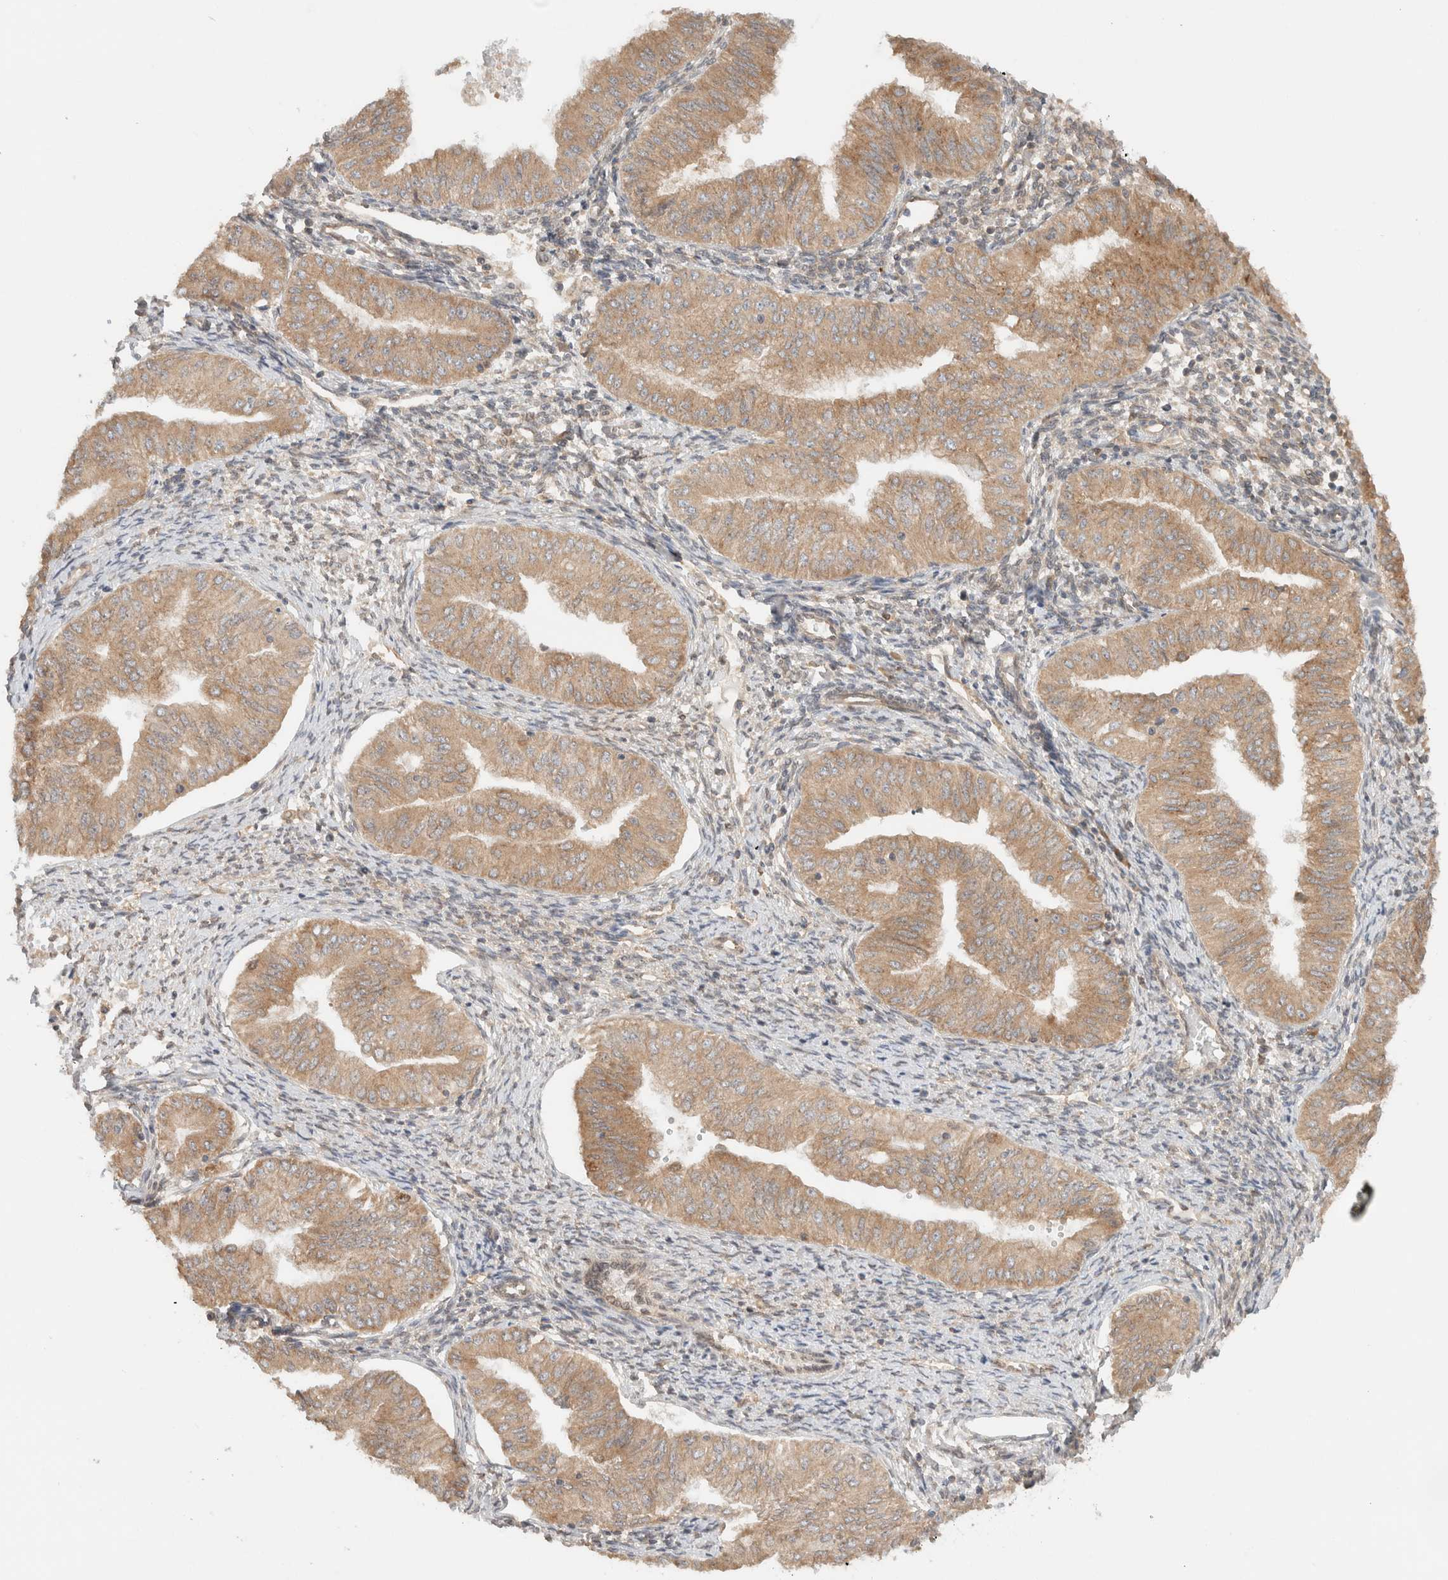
{"staining": {"intensity": "weak", "quantity": ">75%", "location": "cytoplasmic/membranous"}, "tissue": "endometrial cancer", "cell_type": "Tumor cells", "image_type": "cancer", "snomed": [{"axis": "morphology", "description": "Normal tissue, NOS"}, {"axis": "morphology", "description": "Adenocarcinoma, NOS"}, {"axis": "topography", "description": "Endometrium"}], "caption": "Immunohistochemical staining of endometrial adenocarcinoma exhibits low levels of weak cytoplasmic/membranous protein staining in about >75% of tumor cells. (DAB = brown stain, brightfield microscopy at high magnification).", "gene": "ARFGEF2", "patient": {"sex": "female", "age": 53}}